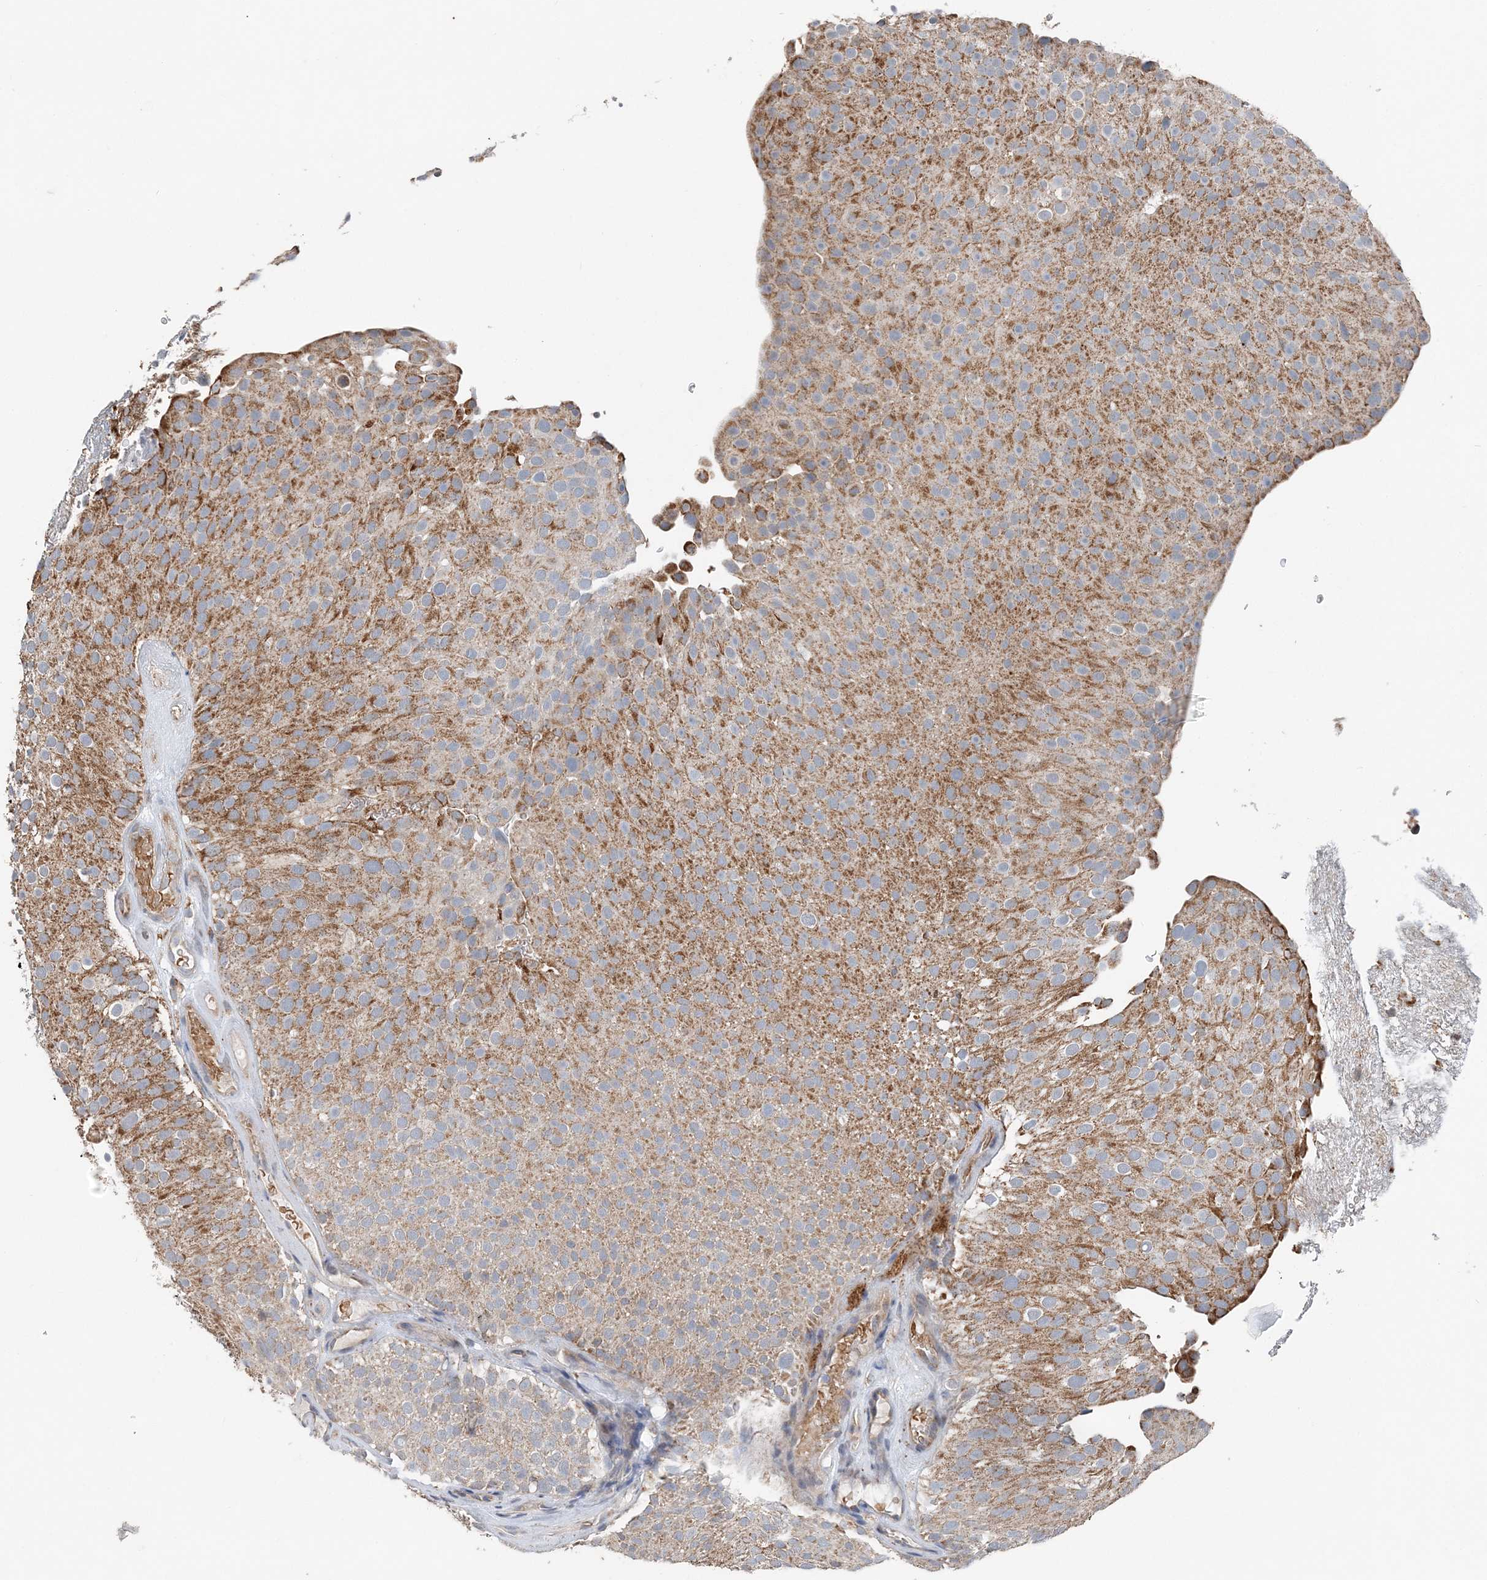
{"staining": {"intensity": "moderate", "quantity": ">75%", "location": "cytoplasmic/membranous"}, "tissue": "urothelial cancer", "cell_type": "Tumor cells", "image_type": "cancer", "snomed": [{"axis": "morphology", "description": "Urothelial carcinoma, Low grade"}, {"axis": "topography", "description": "Urinary bladder"}], "caption": "Brown immunohistochemical staining in human urothelial cancer displays moderate cytoplasmic/membranous positivity in about >75% of tumor cells. (DAB IHC, brown staining for protein, blue staining for nuclei).", "gene": "SPRY2", "patient": {"sex": "male", "age": 78}}